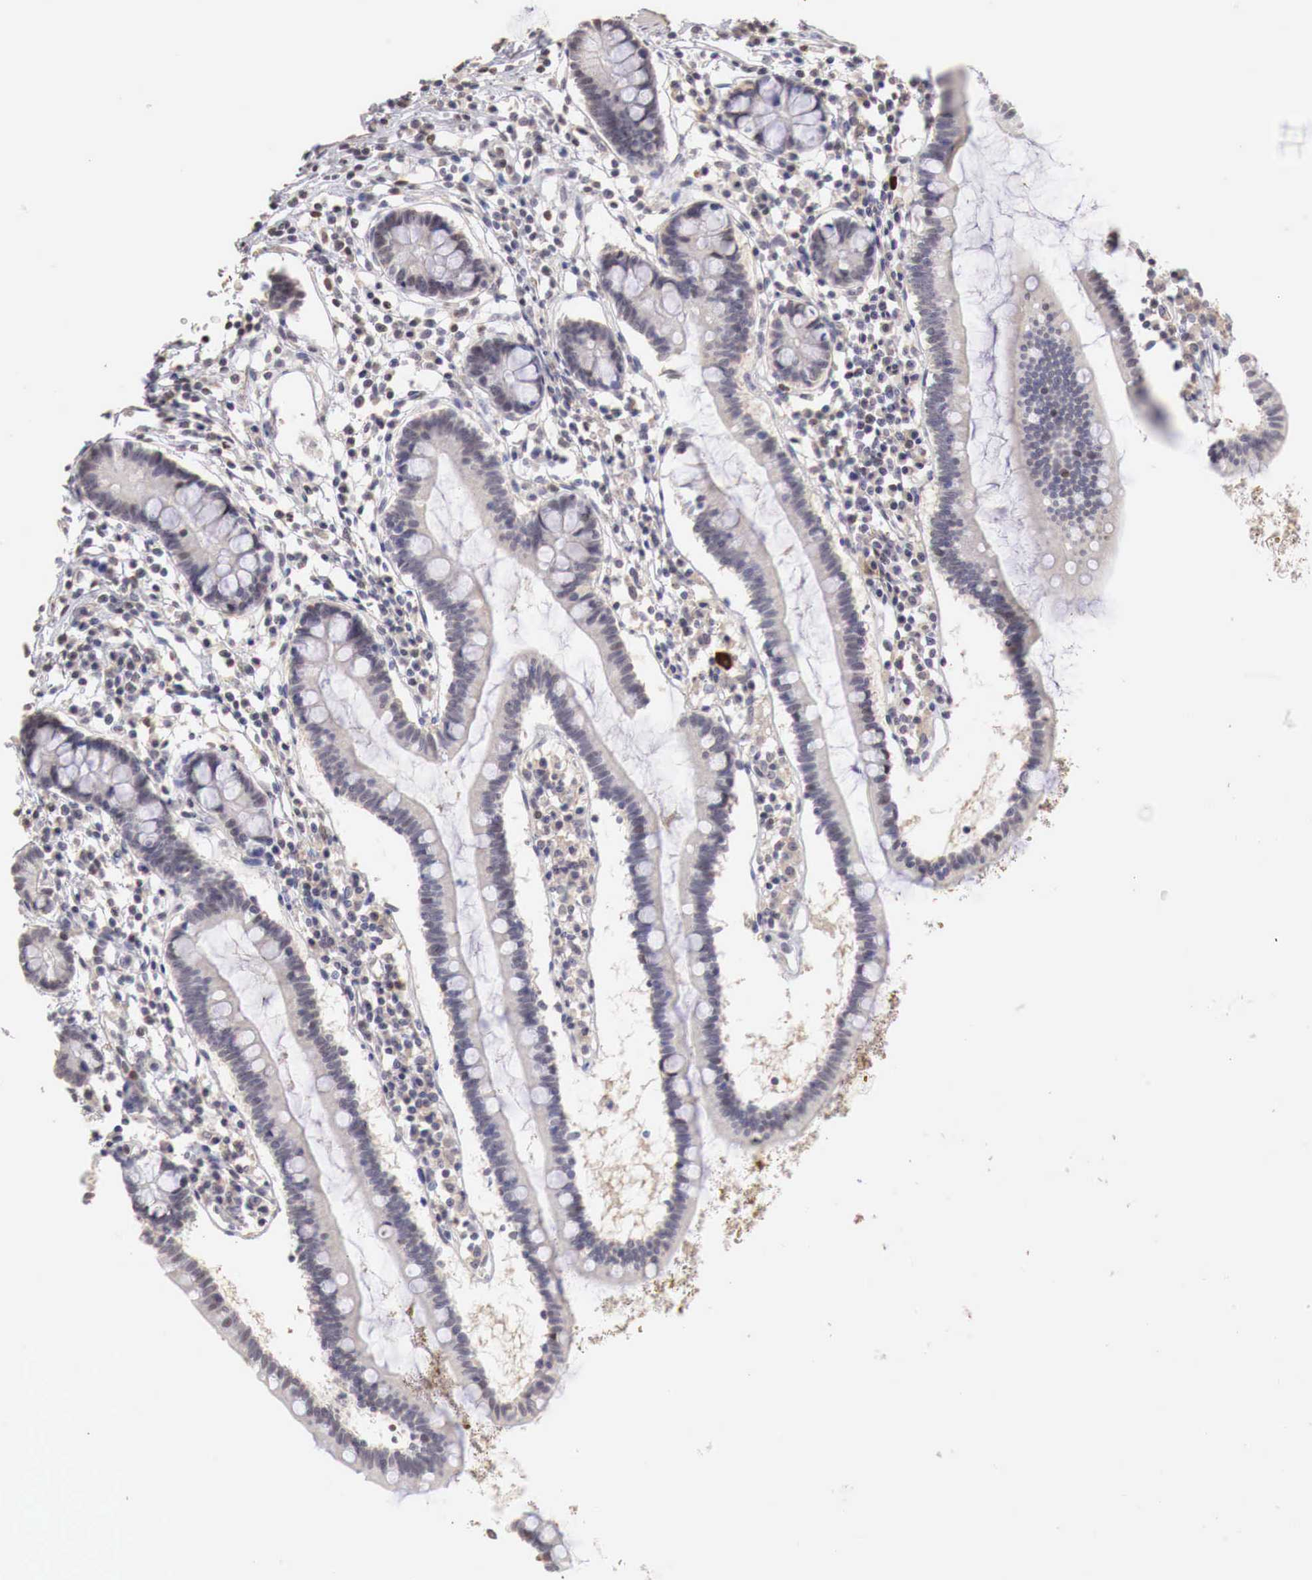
{"staining": {"intensity": "negative", "quantity": "none", "location": "none"}, "tissue": "small intestine", "cell_type": "Glandular cells", "image_type": "normal", "snomed": [{"axis": "morphology", "description": "Normal tissue, NOS"}, {"axis": "topography", "description": "Small intestine"}], "caption": "Immunohistochemistry histopathology image of benign small intestine: small intestine stained with DAB (3,3'-diaminobenzidine) demonstrates no significant protein expression in glandular cells.", "gene": "TBC1D9", "patient": {"sex": "female", "age": 37}}